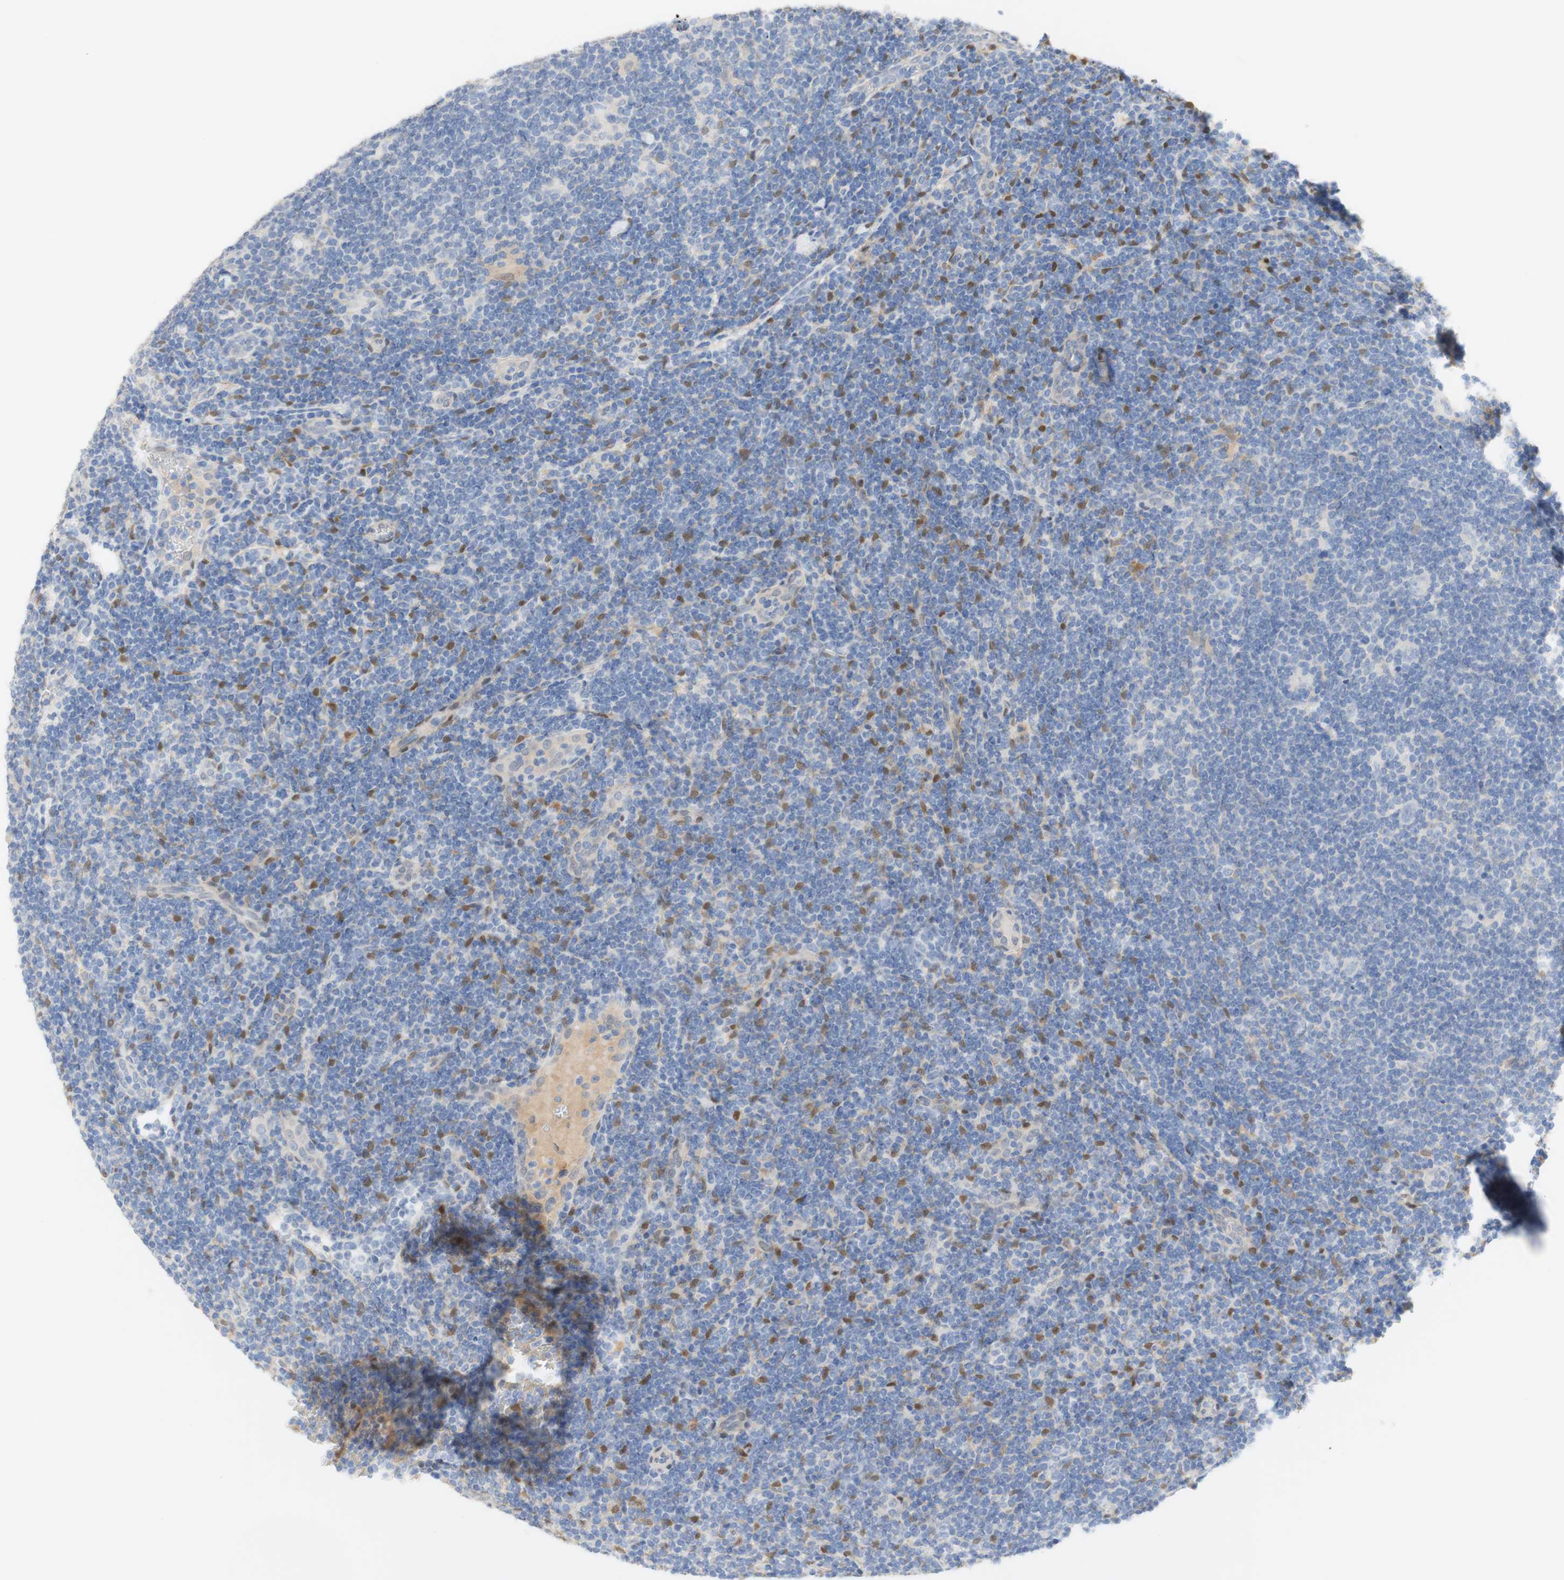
{"staining": {"intensity": "negative", "quantity": "none", "location": "none"}, "tissue": "lymphoma", "cell_type": "Tumor cells", "image_type": "cancer", "snomed": [{"axis": "morphology", "description": "Hodgkin's disease, NOS"}, {"axis": "topography", "description": "Lymph node"}], "caption": "Protein analysis of Hodgkin's disease shows no significant staining in tumor cells.", "gene": "SELENBP1", "patient": {"sex": "female", "age": 57}}